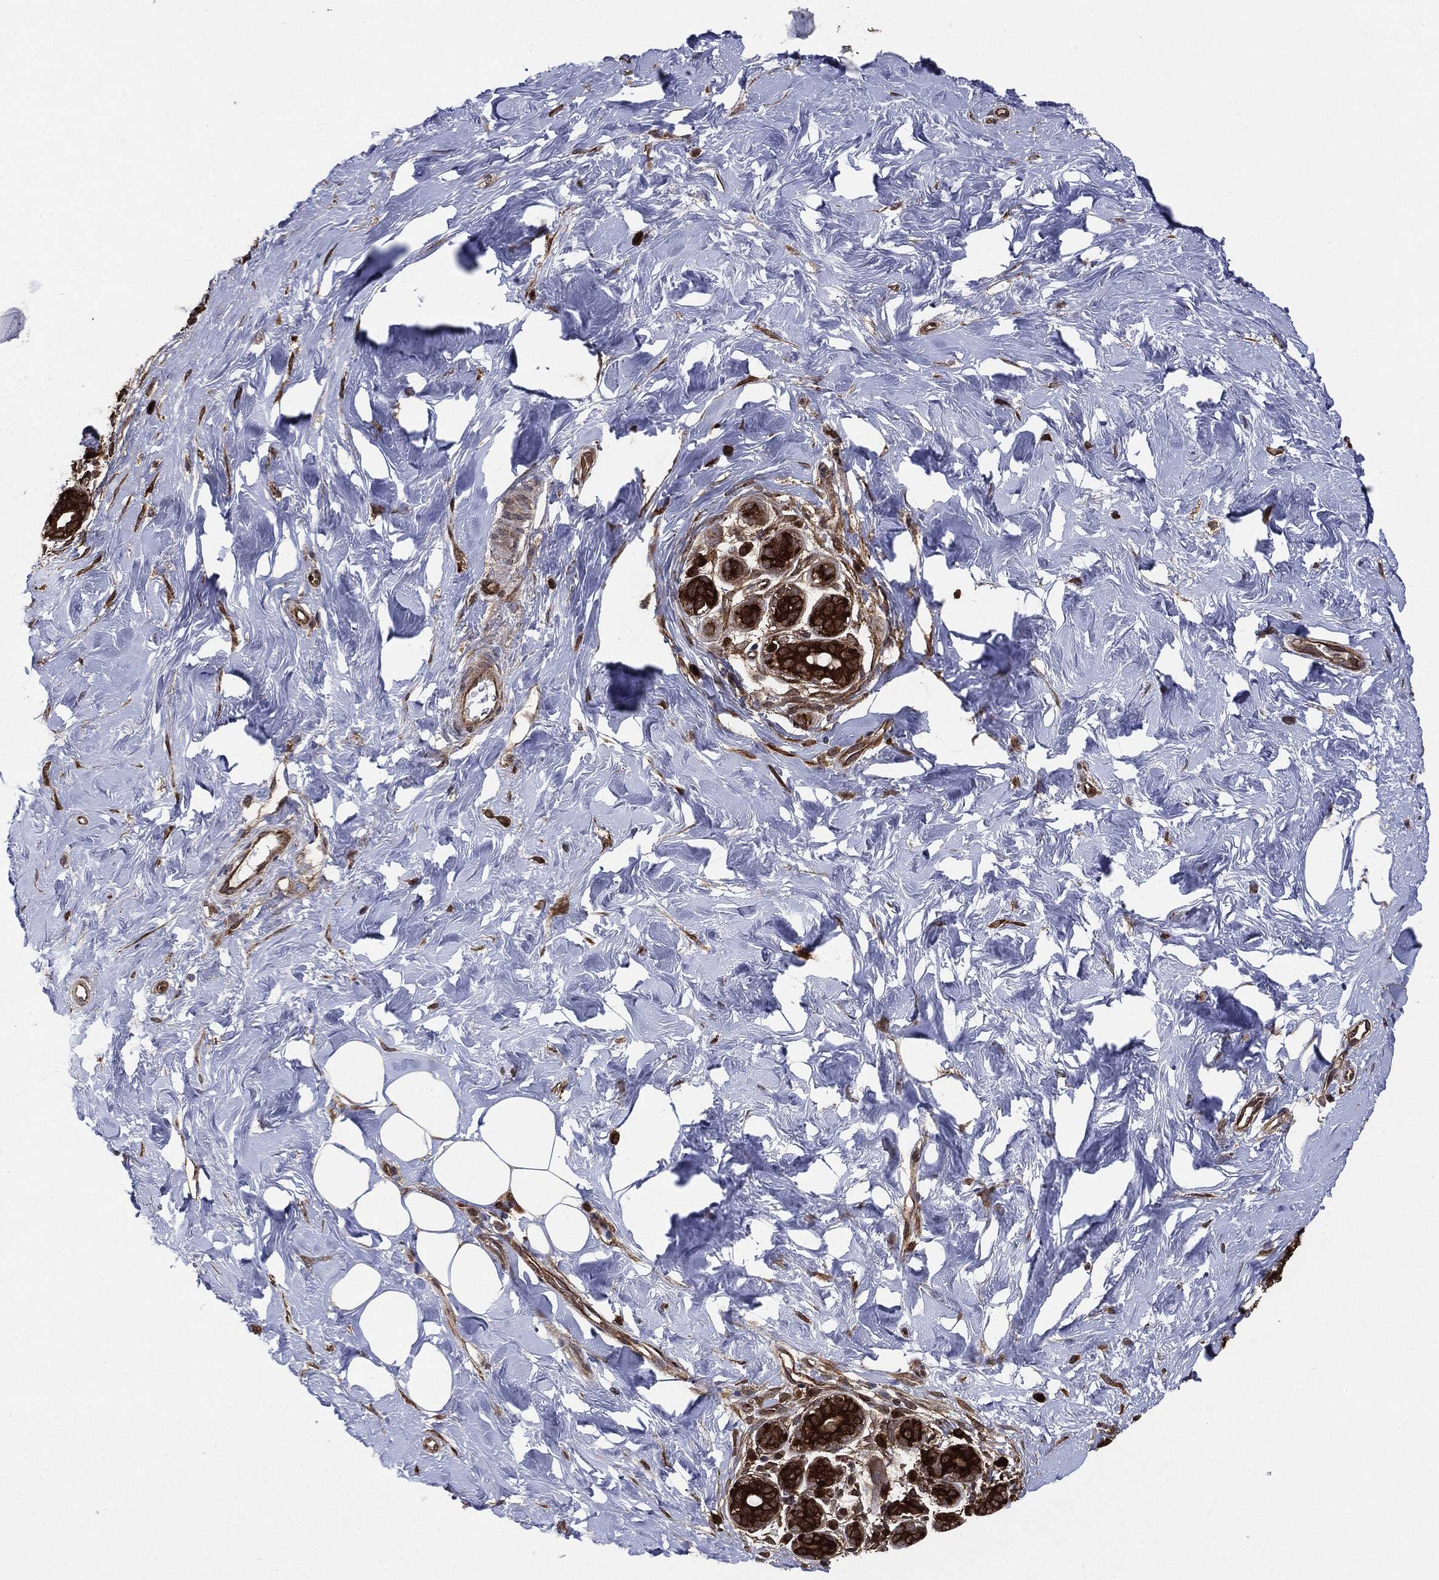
{"staining": {"intensity": "strong", "quantity": ">75%", "location": "cytoplasmic/membranous"}, "tissue": "breast", "cell_type": "Glandular cells", "image_type": "normal", "snomed": [{"axis": "morphology", "description": "Normal tissue, NOS"}, {"axis": "topography", "description": "Breast"}], "caption": "Human breast stained for a protein (brown) displays strong cytoplasmic/membranous positive staining in about >75% of glandular cells.", "gene": "NME1", "patient": {"sex": "female", "age": 43}}